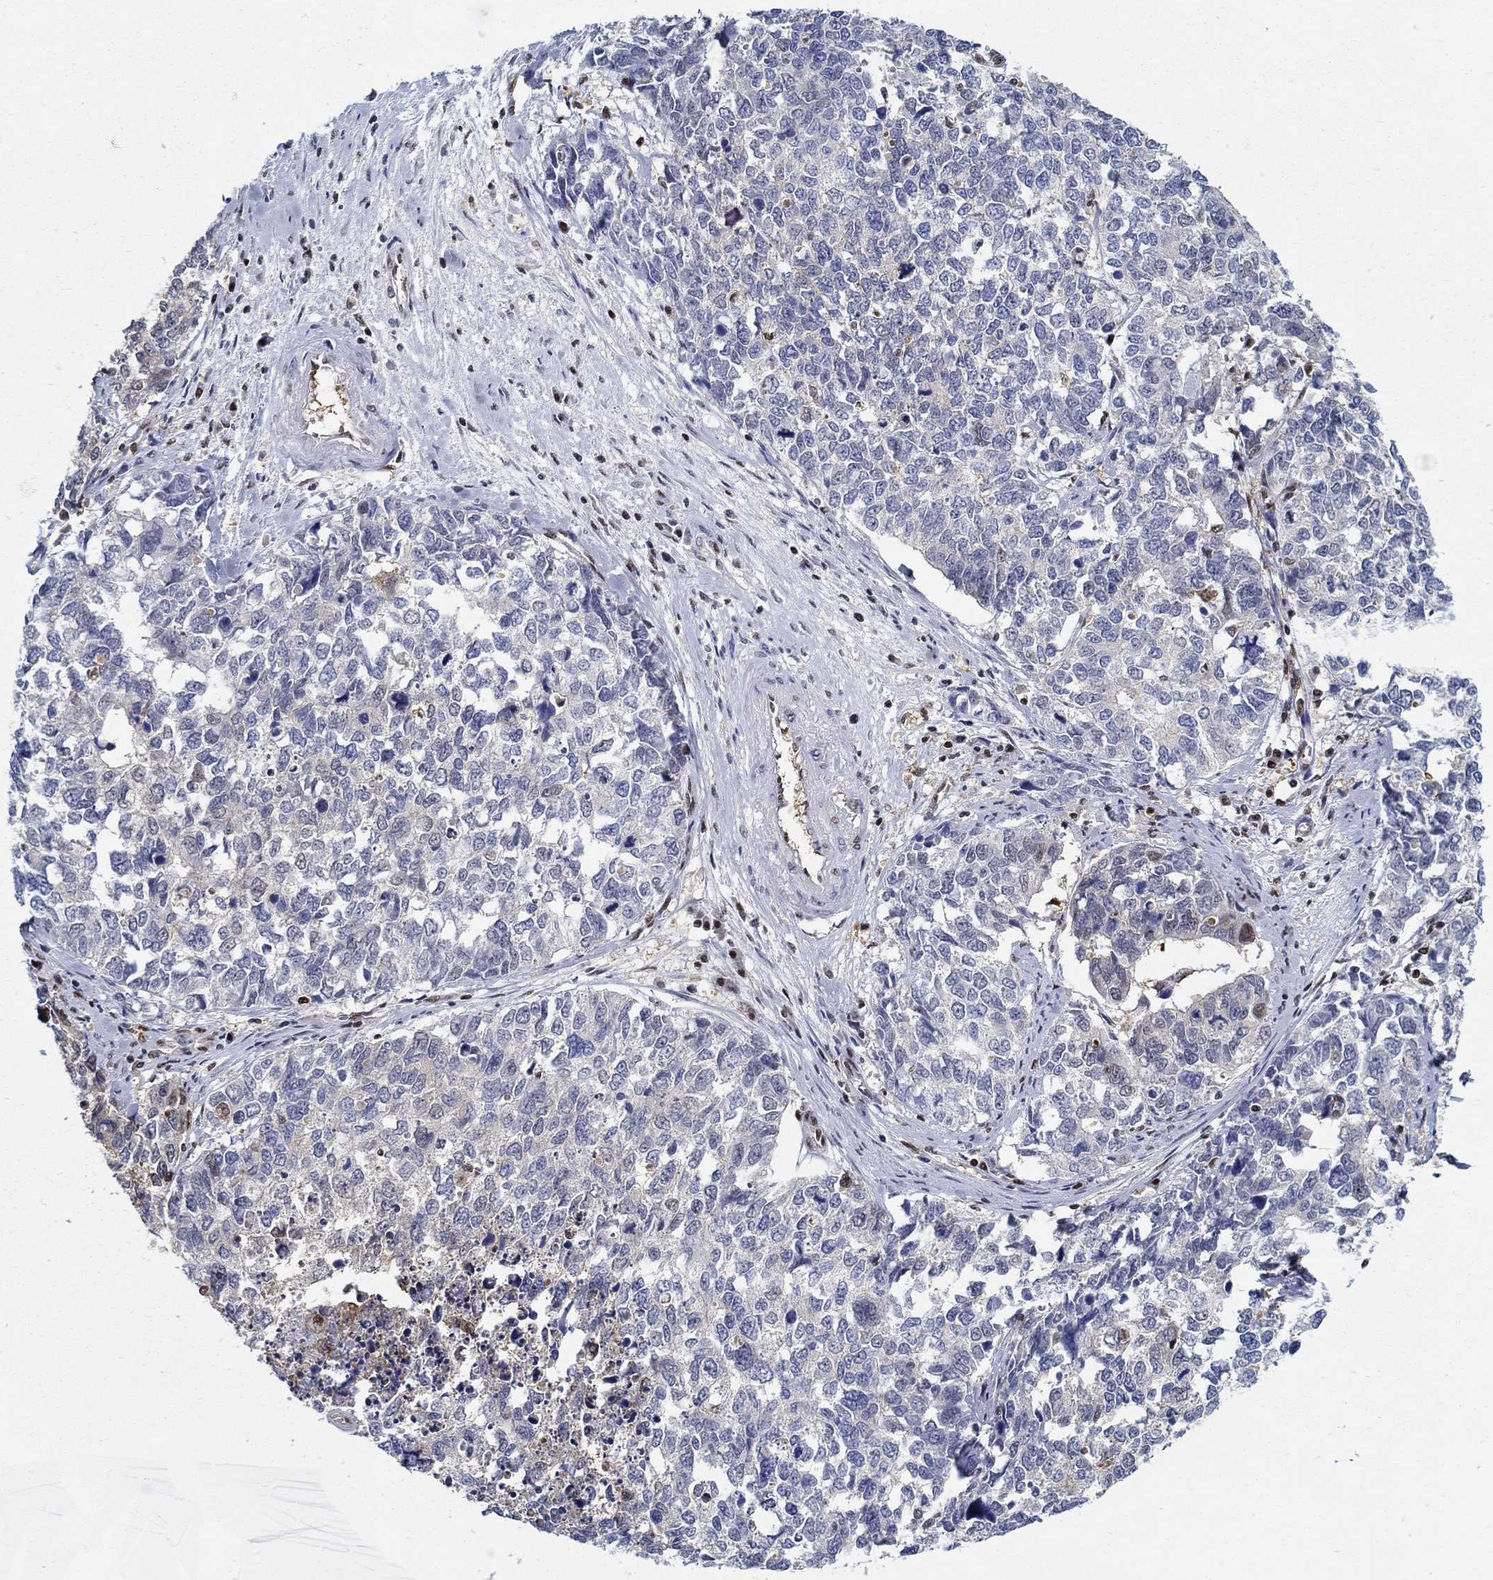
{"staining": {"intensity": "negative", "quantity": "none", "location": "none"}, "tissue": "cervical cancer", "cell_type": "Tumor cells", "image_type": "cancer", "snomed": [{"axis": "morphology", "description": "Squamous cell carcinoma, NOS"}, {"axis": "topography", "description": "Cervix"}], "caption": "High power microscopy photomicrograph of an immunohistochemistry (IHC) micrograph of cervical cancer, revealing no significant expression in tumor cells. (Brightfield microscopy of DAB immunohistochemistry (IHC) at high magnification).", "gene": "ZNF594", "patient": {"sex": "female", "age": 63}}